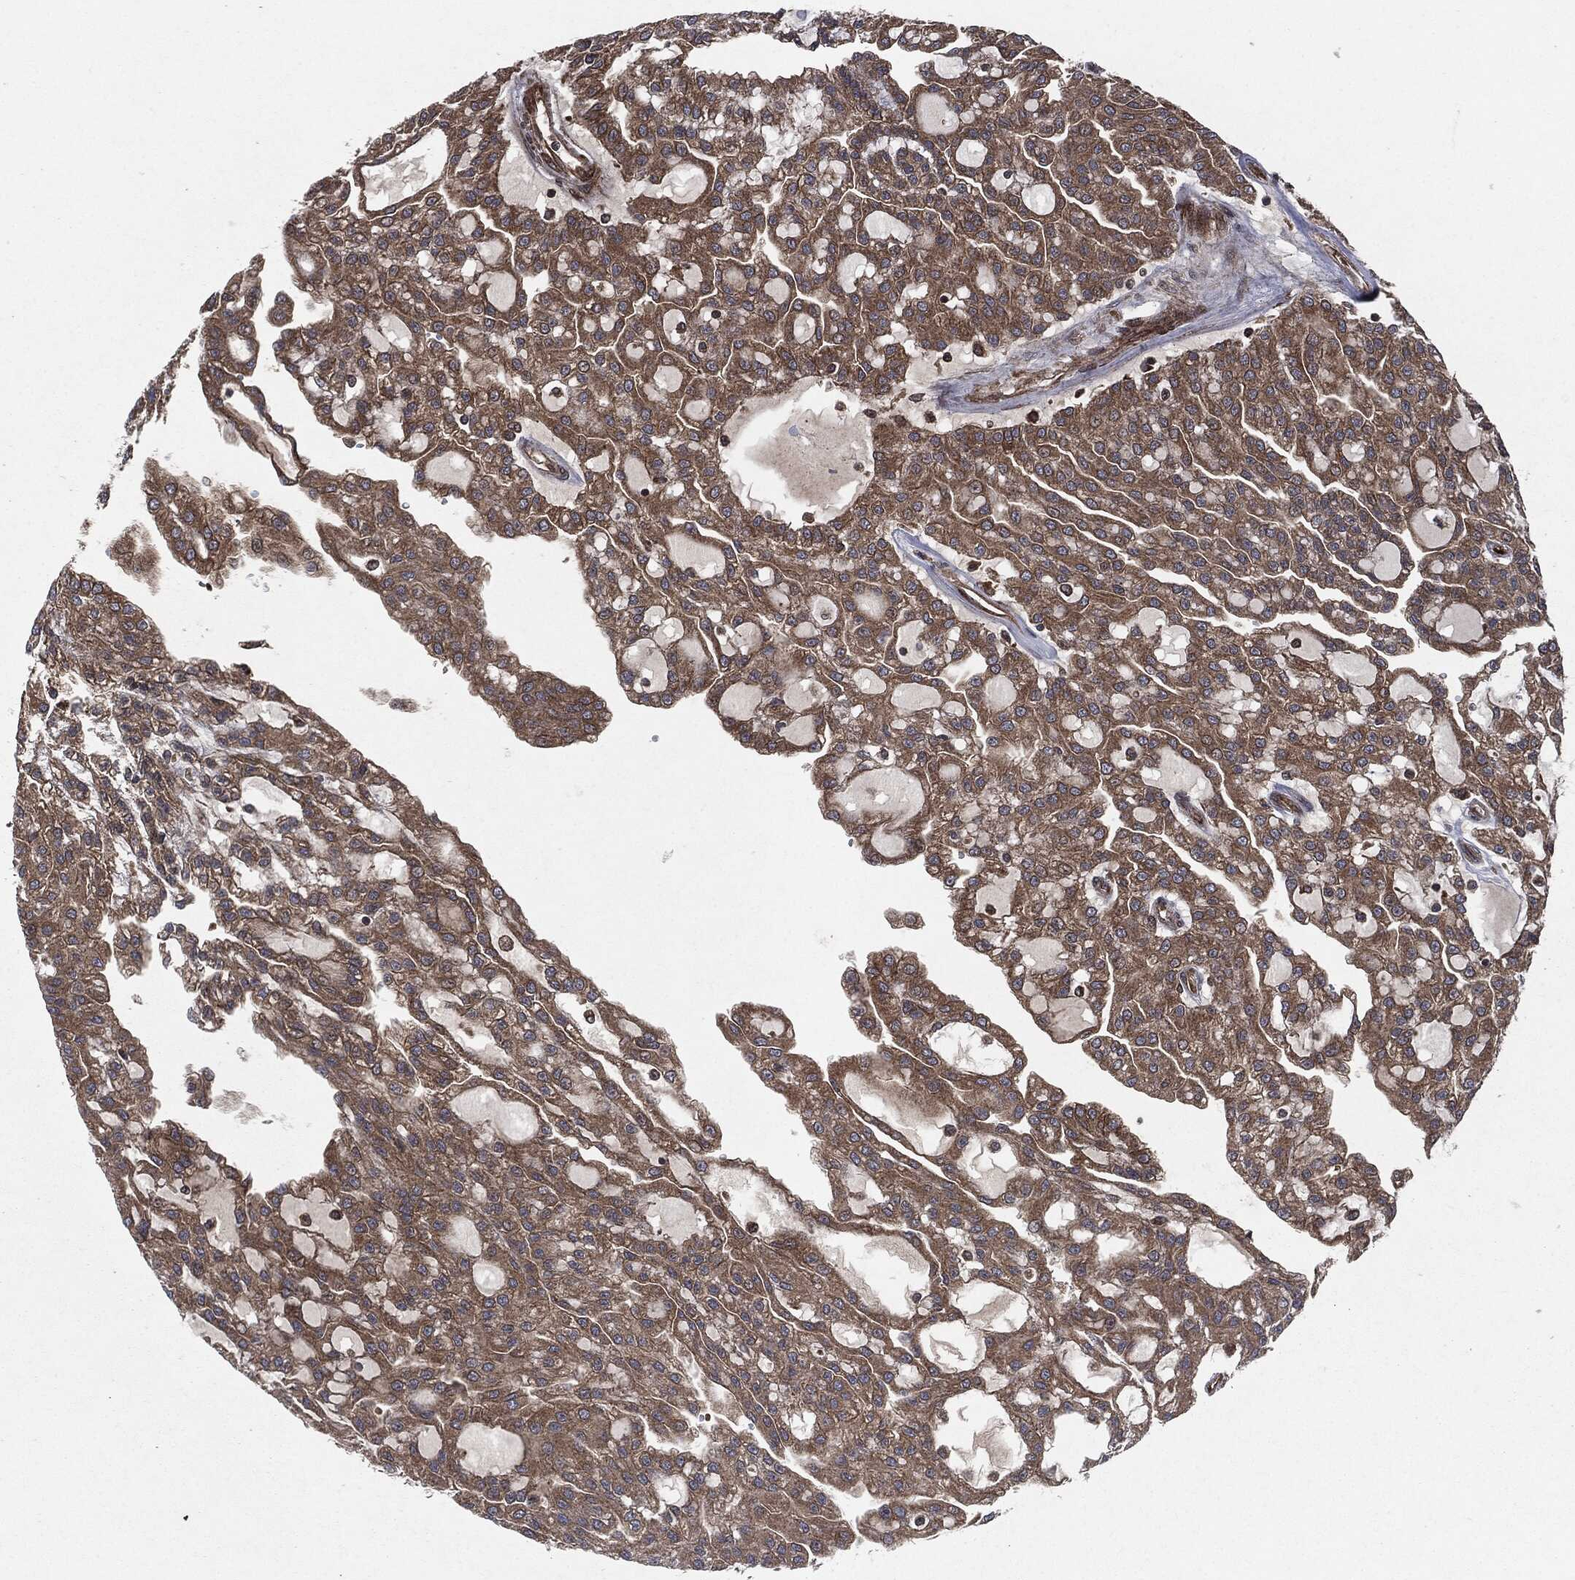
{"staining": {"intensity": "strong", "quantity": "<25%", "location": "cytoplasmic/membranous"}, "tissue": "renal cancer", "cell_type": "Tumor cells", "image_type": "cancer", "snomed": [{"axis": "morphology", "description": "Adenocarcinoma, NOS"}, {"axis": "topography", "description": "Kidney"}], "caption": "Protein expression analysis of human renal adenocarcinoma reveals strong cytoplasmic/membranous staining in approximately <25% of tumor cells.", "gene": "RAF1", "patient": {"sex": "male", "age": 63}}